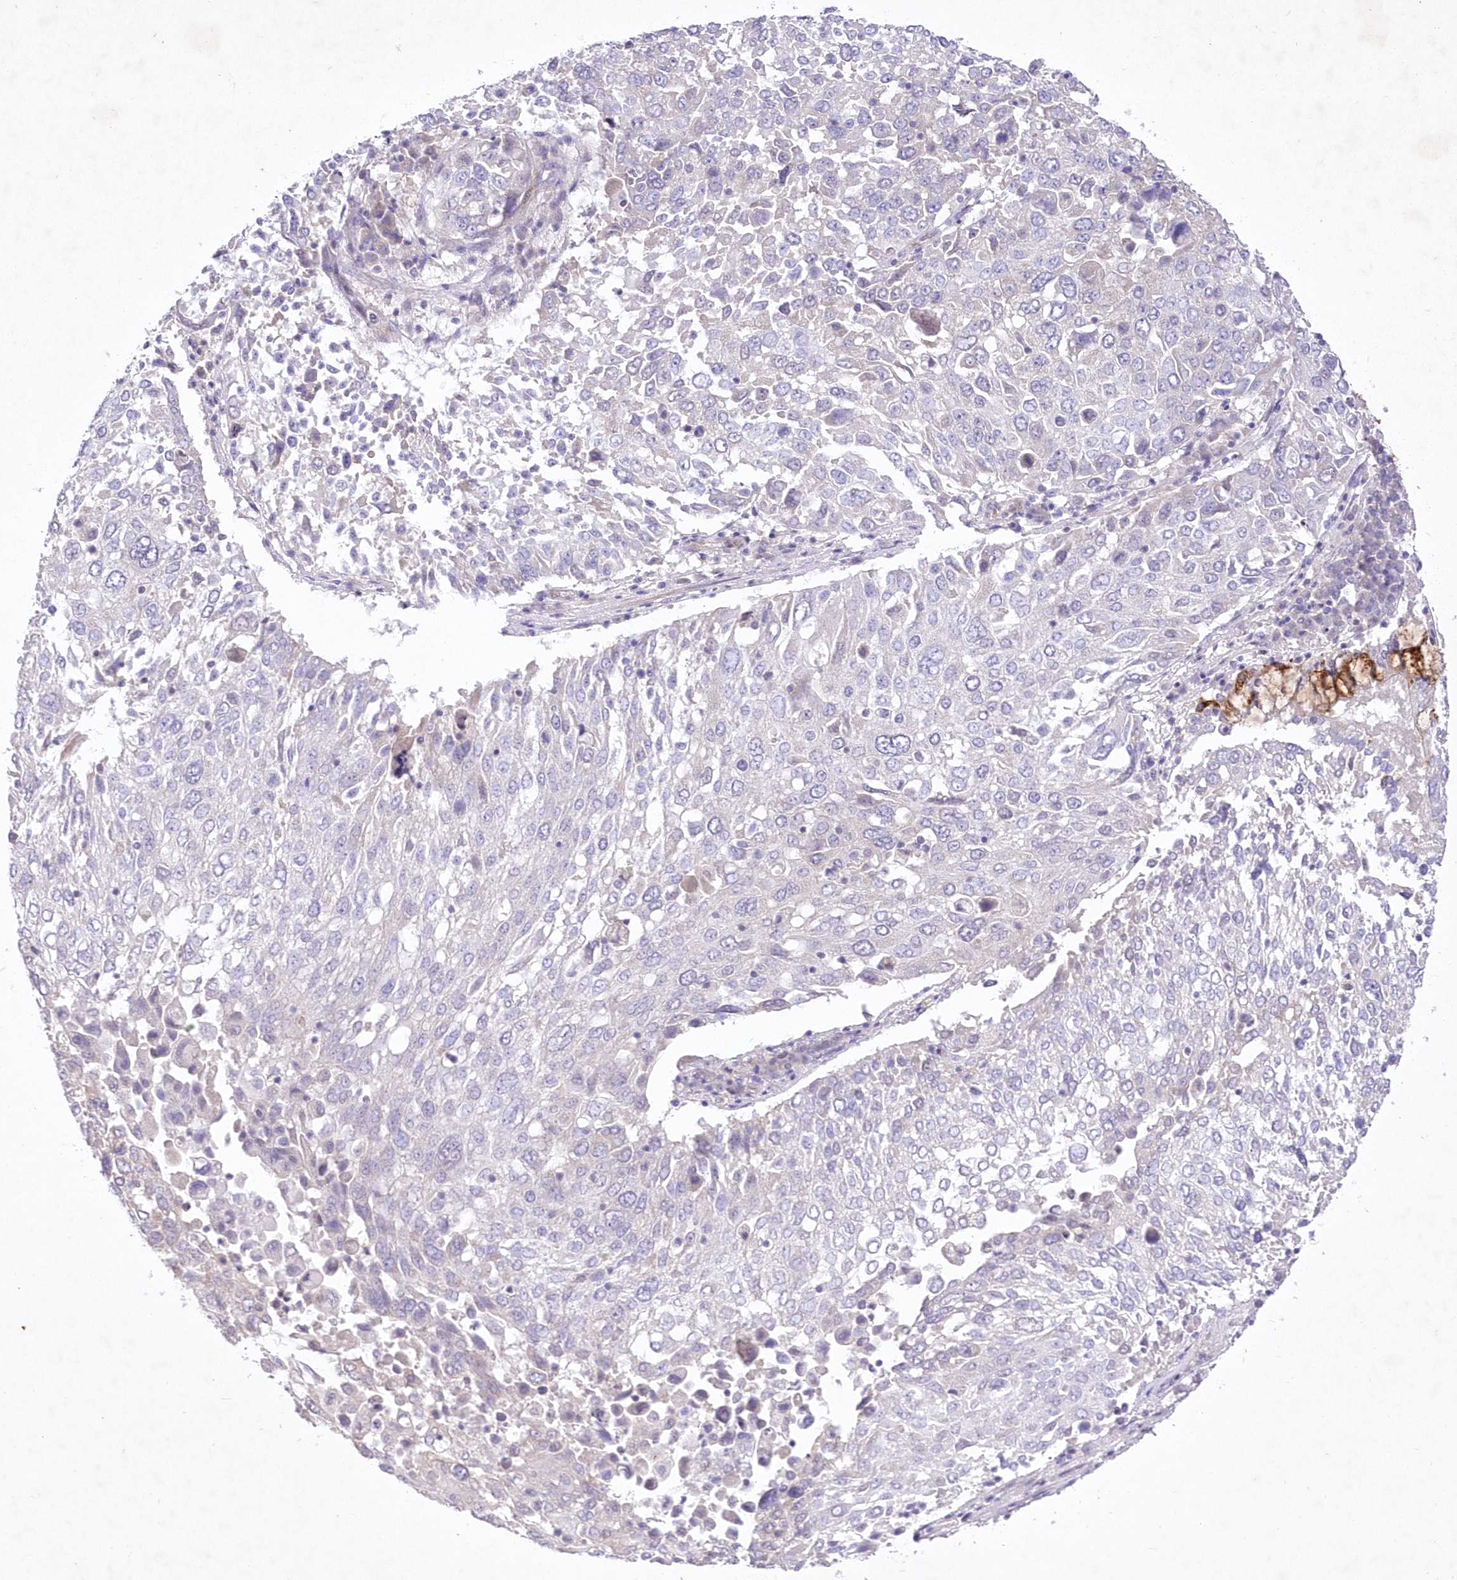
{"staining": {"intensity": "negative", "quantity": "none", "location": "none"}, "tissue": "lung cancer", "cell_type": "Tumor cells", "image_type": "cancer", "snomed": [{"axis": "morphology", "description": "Squamous cell carcinoma, NOS"}, {"axis": "topography", "description": "Lung"}], "caption": "The histopathology image exhibits no significant expression in tumor cells of lung cancer (squamous cell carcinoma).", "gene": "ITSN2", "patient": {"sex": "male", "age": 65}}